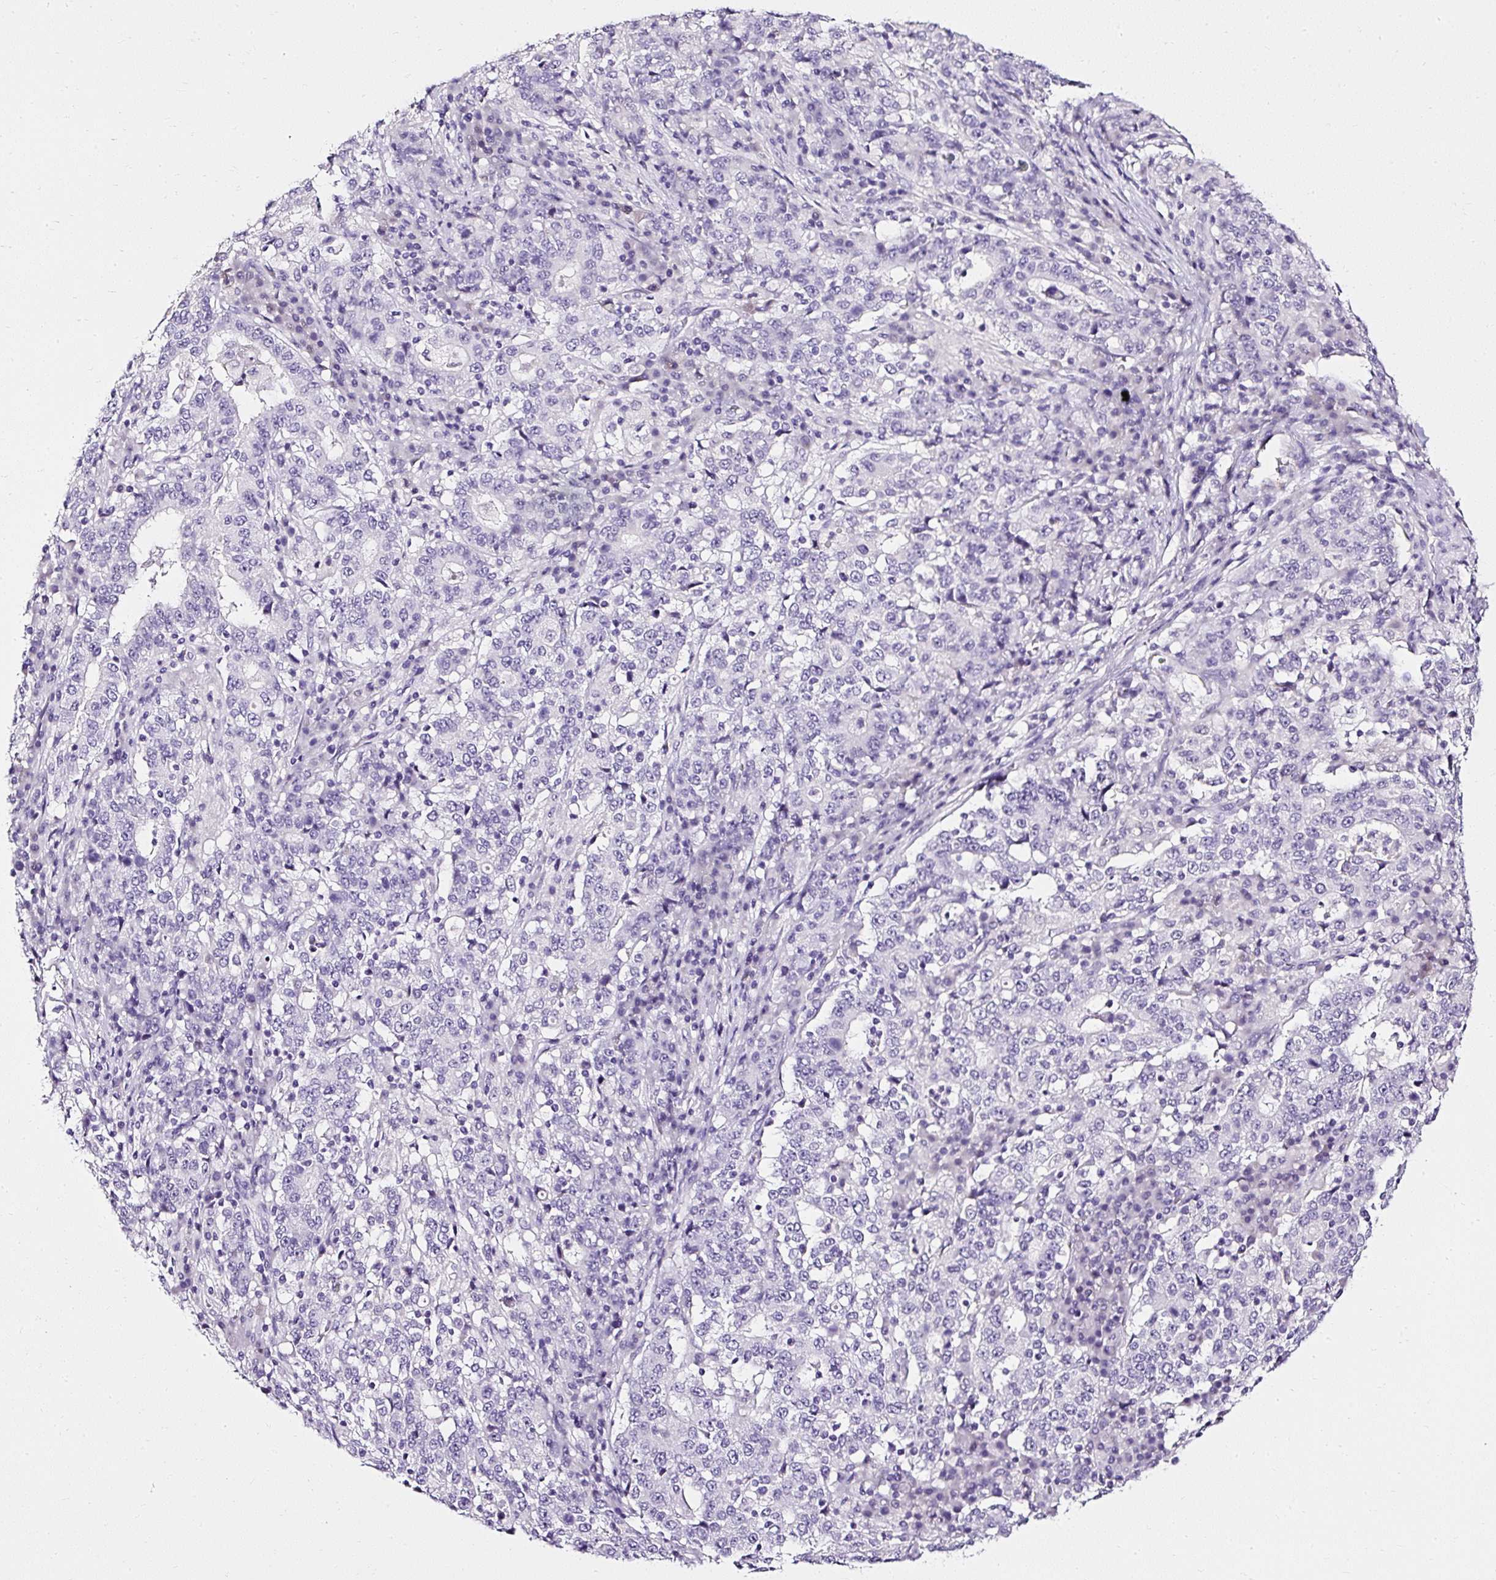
{"staining": {"intensity": "negative", "quantity": "none", "location": "none"}, "tissue": "stomach cancer", "cell_type": "Tumor cells", "image_type": "cancer", "snomed": [{"axis": "morphology", "description": "Adenocarcinoma, NOS"}, {"axis": "topography", "description": "Stomach"}], "caption": "Immunohistochemical staining of human stomach cancer shows no significant positivity in tumor cells.", "gene": "ATP2A1", "patient": {"sex": "male", "age": 59}}